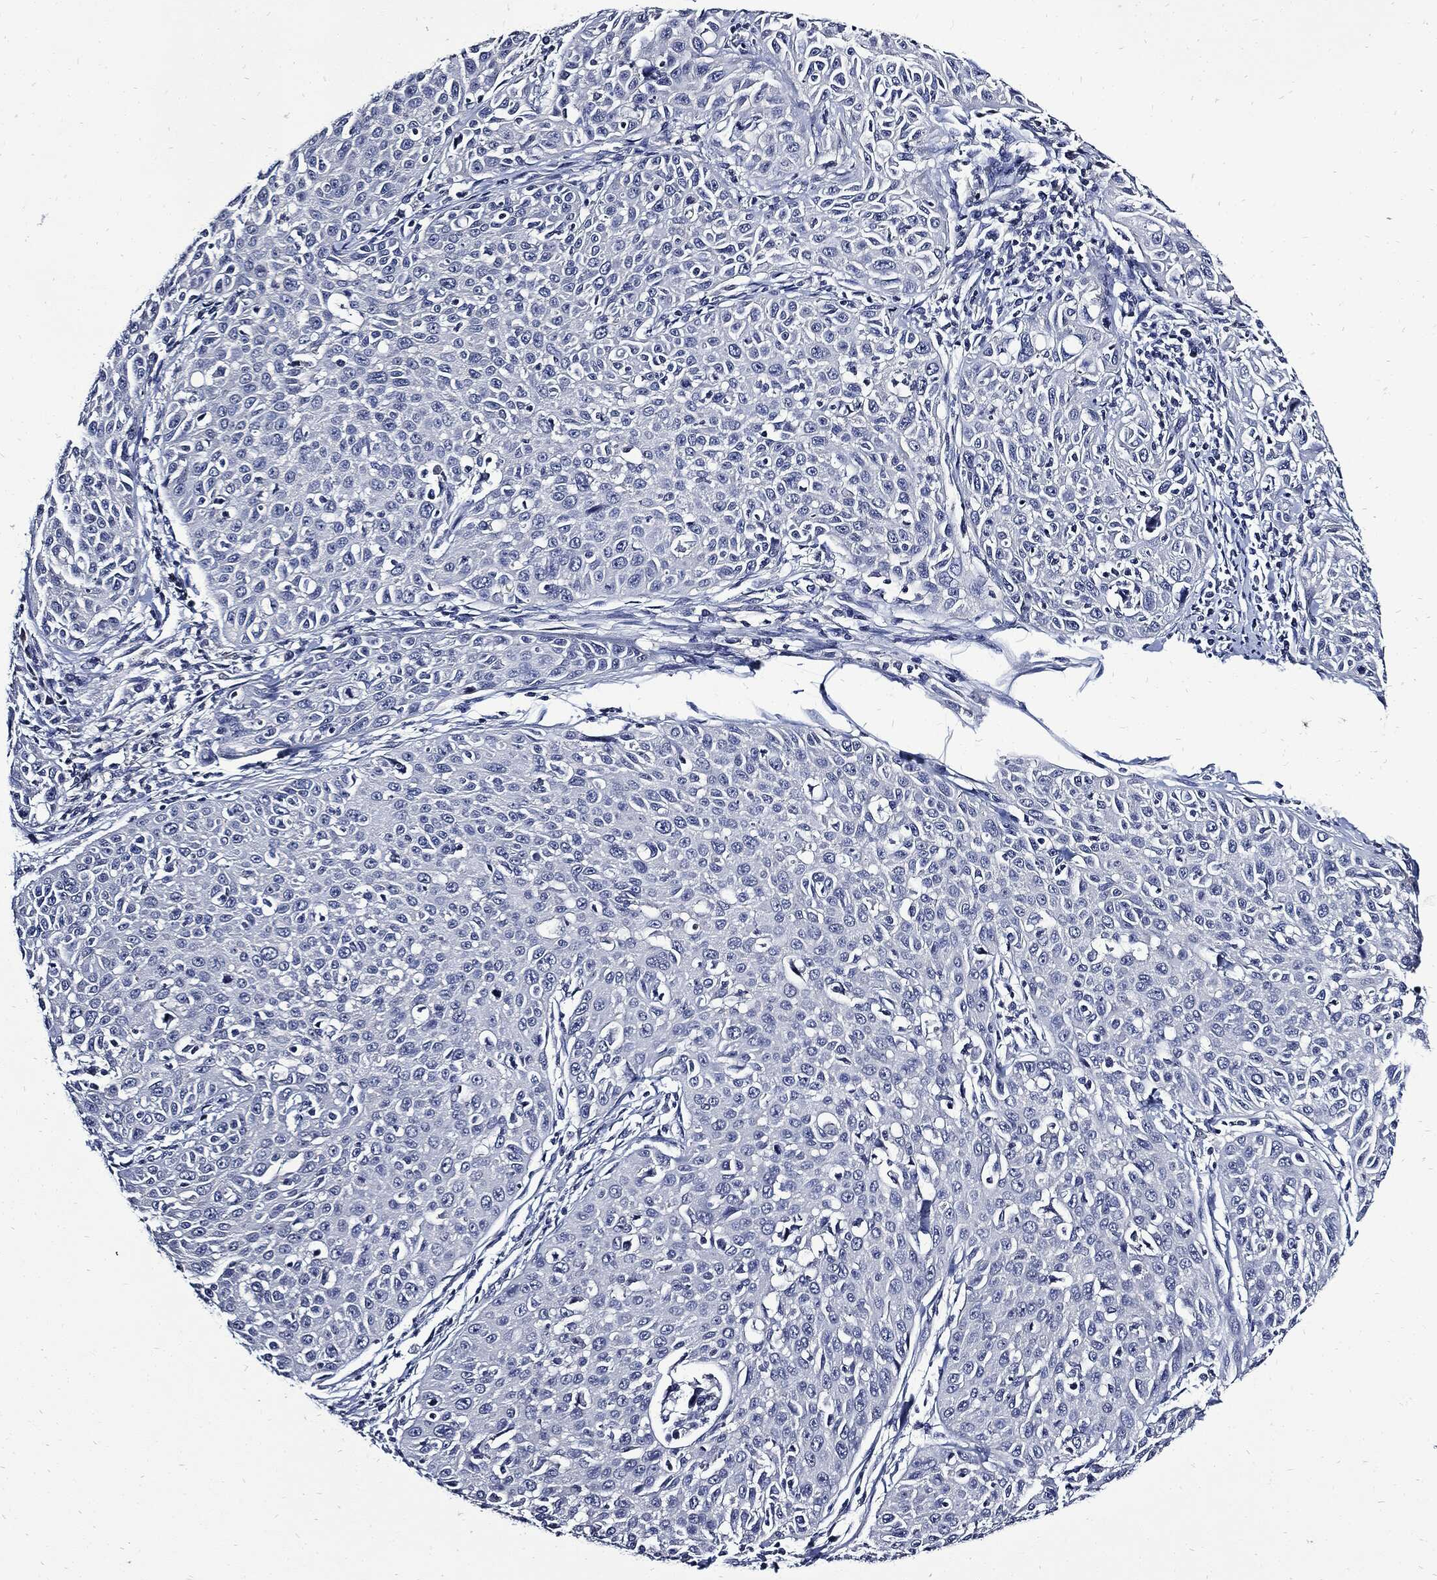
{"staining": {"intensity": "negative", "quantity": "none", "location": "none"}, "tissue": "cervical cancer", "cell_type": "Tumor cells", "image_type": "cancer", "snomed": [{"axis": "morphology", "description": "Squamous cell carcinoma, NOS"}, {"axis": "topography", "description": "Cervix"}], "caption": "DAB (3,3'-diaminobenzidine) immunohistochemical staining of human squamous cell carcinoma (cervical) shows no significant positivity in tumor cells.", "gene": "CPE", "patient": {"sex": "female", "age": 26}}